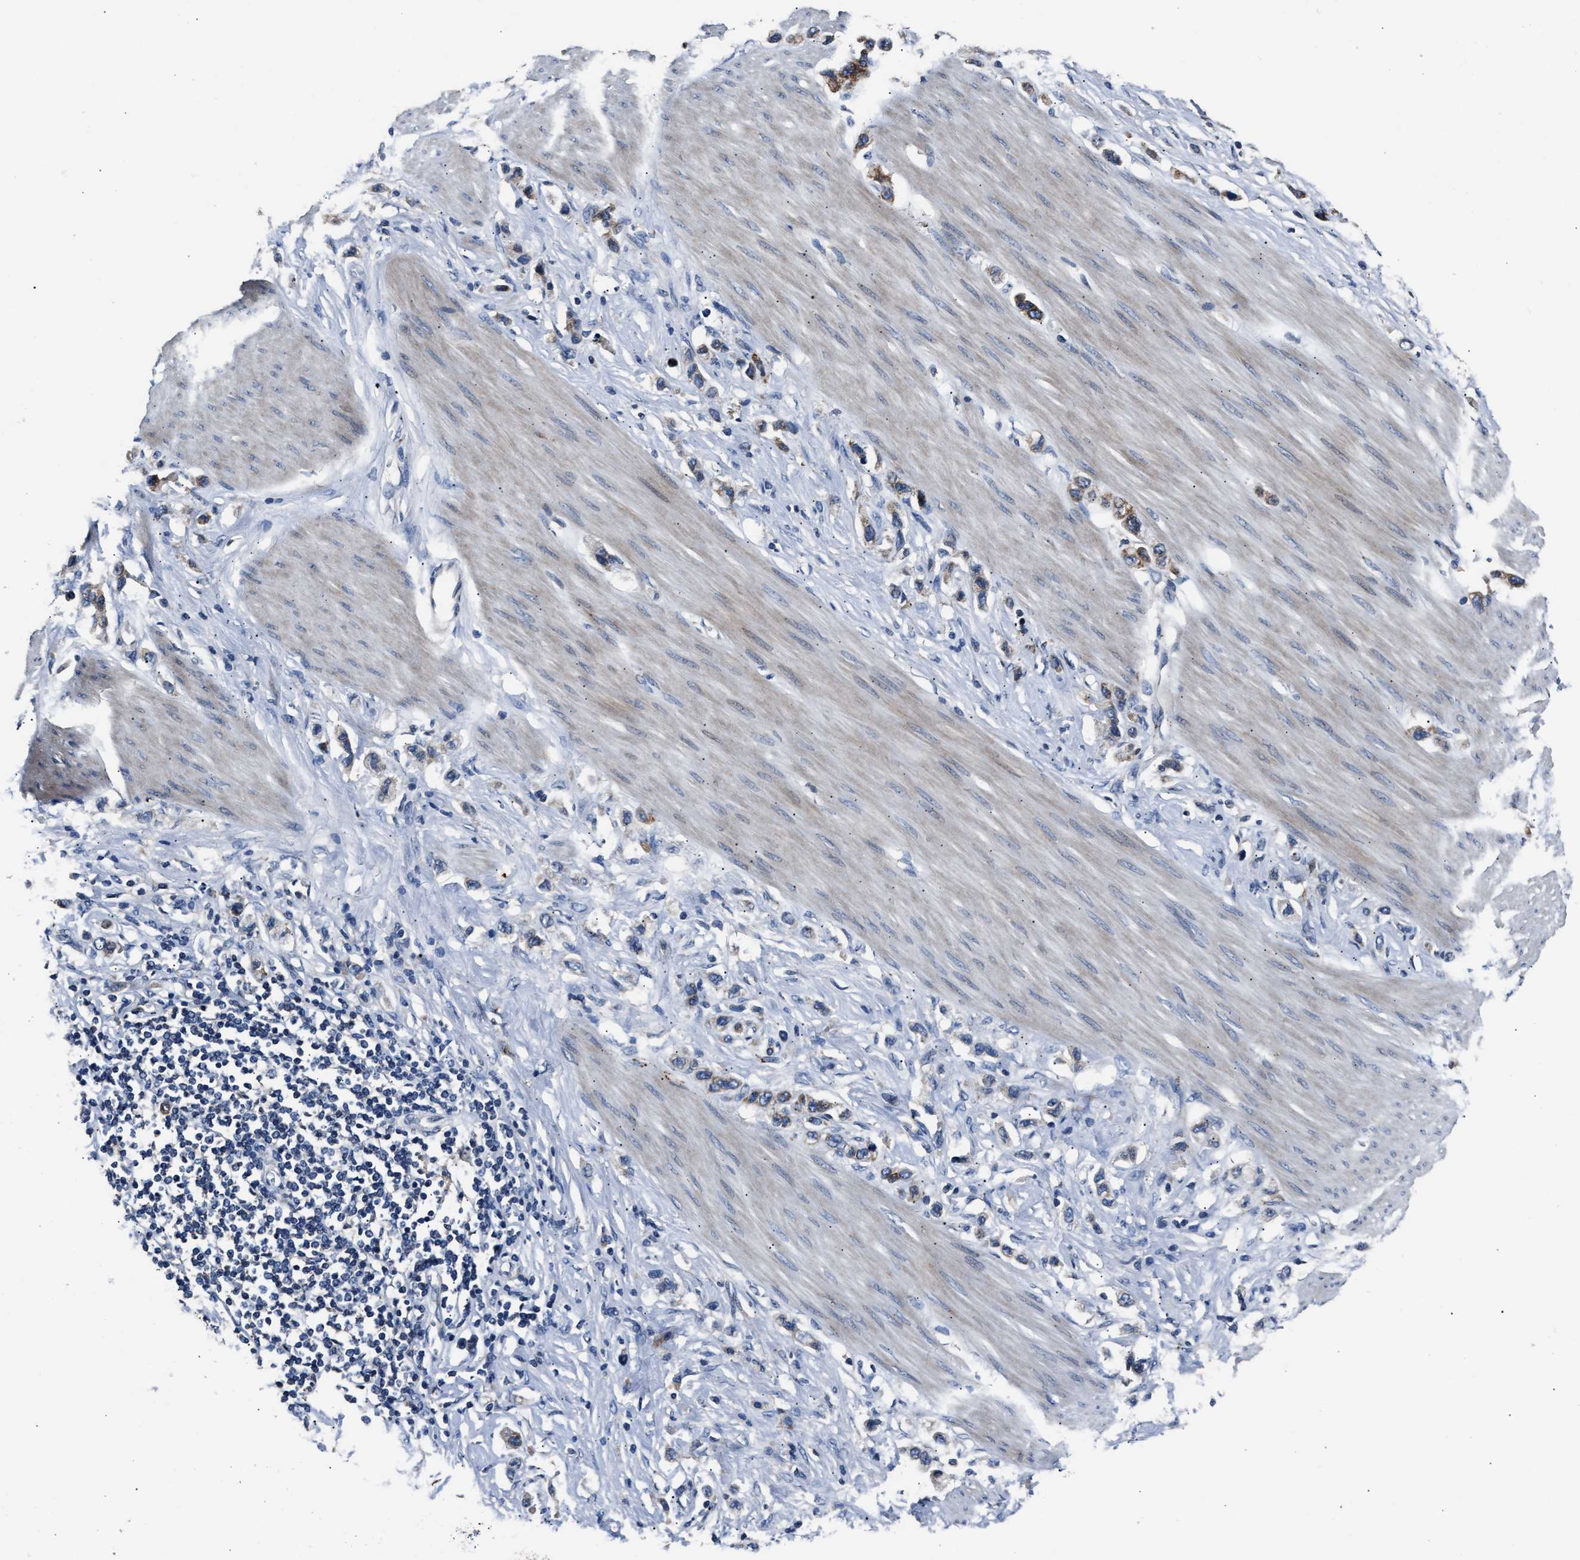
{"staining": {"intensity": "moderate", "quantity": "25%-75%", "location": "cytoplasmic/membranous"}, "tissue": "stomach cancer", "cell_type": "Tumor cells", "image_type": "cancer", "snomed": [{"axis": "morphology", "description": "Adenocarcinoma, NOS"}, {"axis": "topography", "description": "Stomach"}], "caption": "An IHC photomicrograph of neoplastic tissue is shown. Protein staining in brown highlights moderate cytoplasmic/membranous positivity in stomach cancer (adenocarcinoma) within tumor cells. (DAB = brown stain, brightfield microscopy at high magnification).", "gene": "DNAJC24", "patient": {"sex": "female", "age": 65}}